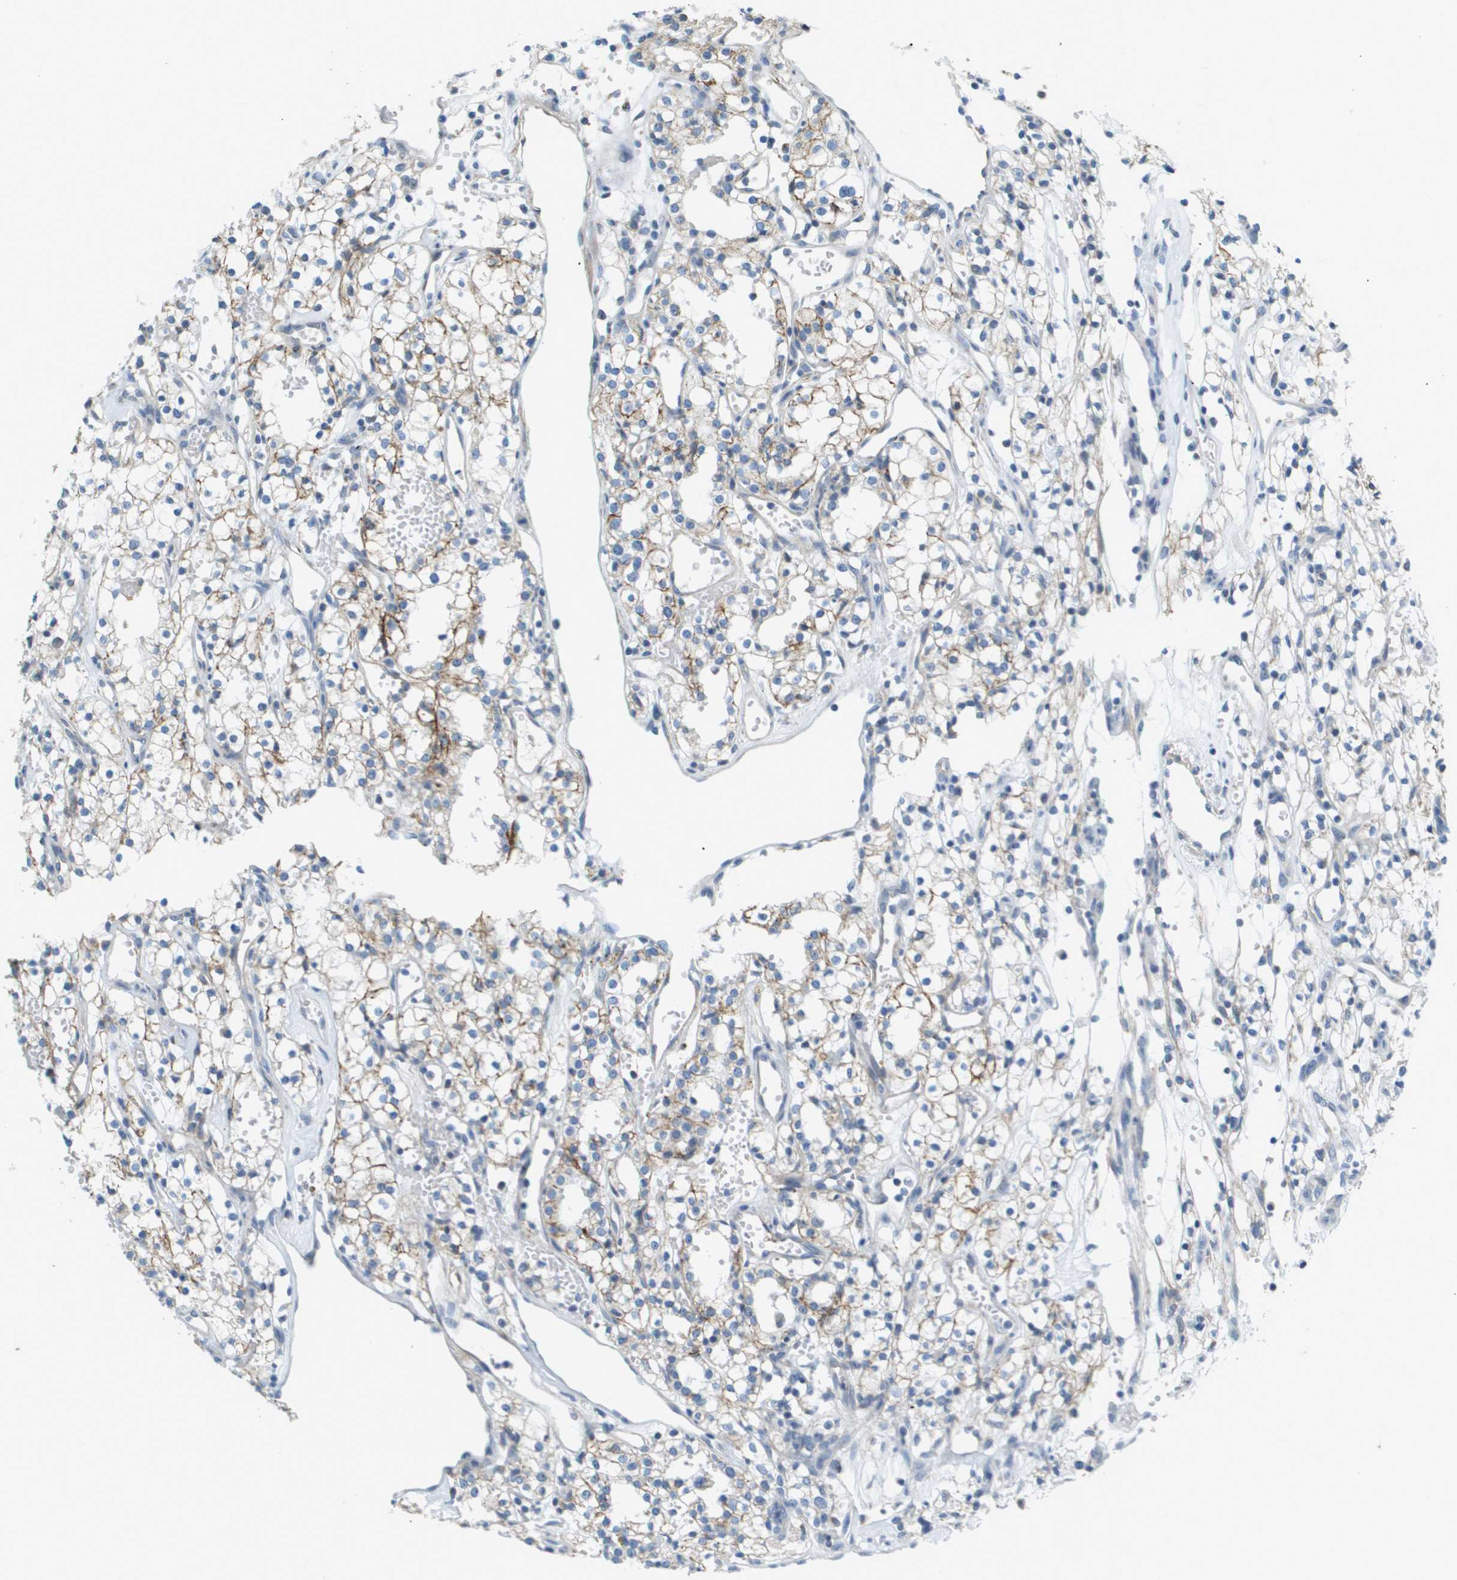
{"staining": {"intensity": "moderate", "quantity": "25%-75%", "location": "cytoplasmic/membranous"}, "tissue": "renal cancer", "cell_type": "Tumor cells", "image_type": "cancer", "snomed": [{"axis": "morphology", "description": "Adenocarcinoma, NOS"}, {"axis": "topography", "description": "Kidney"}], "caption": "The immunohistochemical stain highlights moderate cytoplasmic/membranous positivity in tumor cells of renal adenocarcinoma tissue.", "gene": "SDC1", "patient": {"sex": "male", "age": 59}}